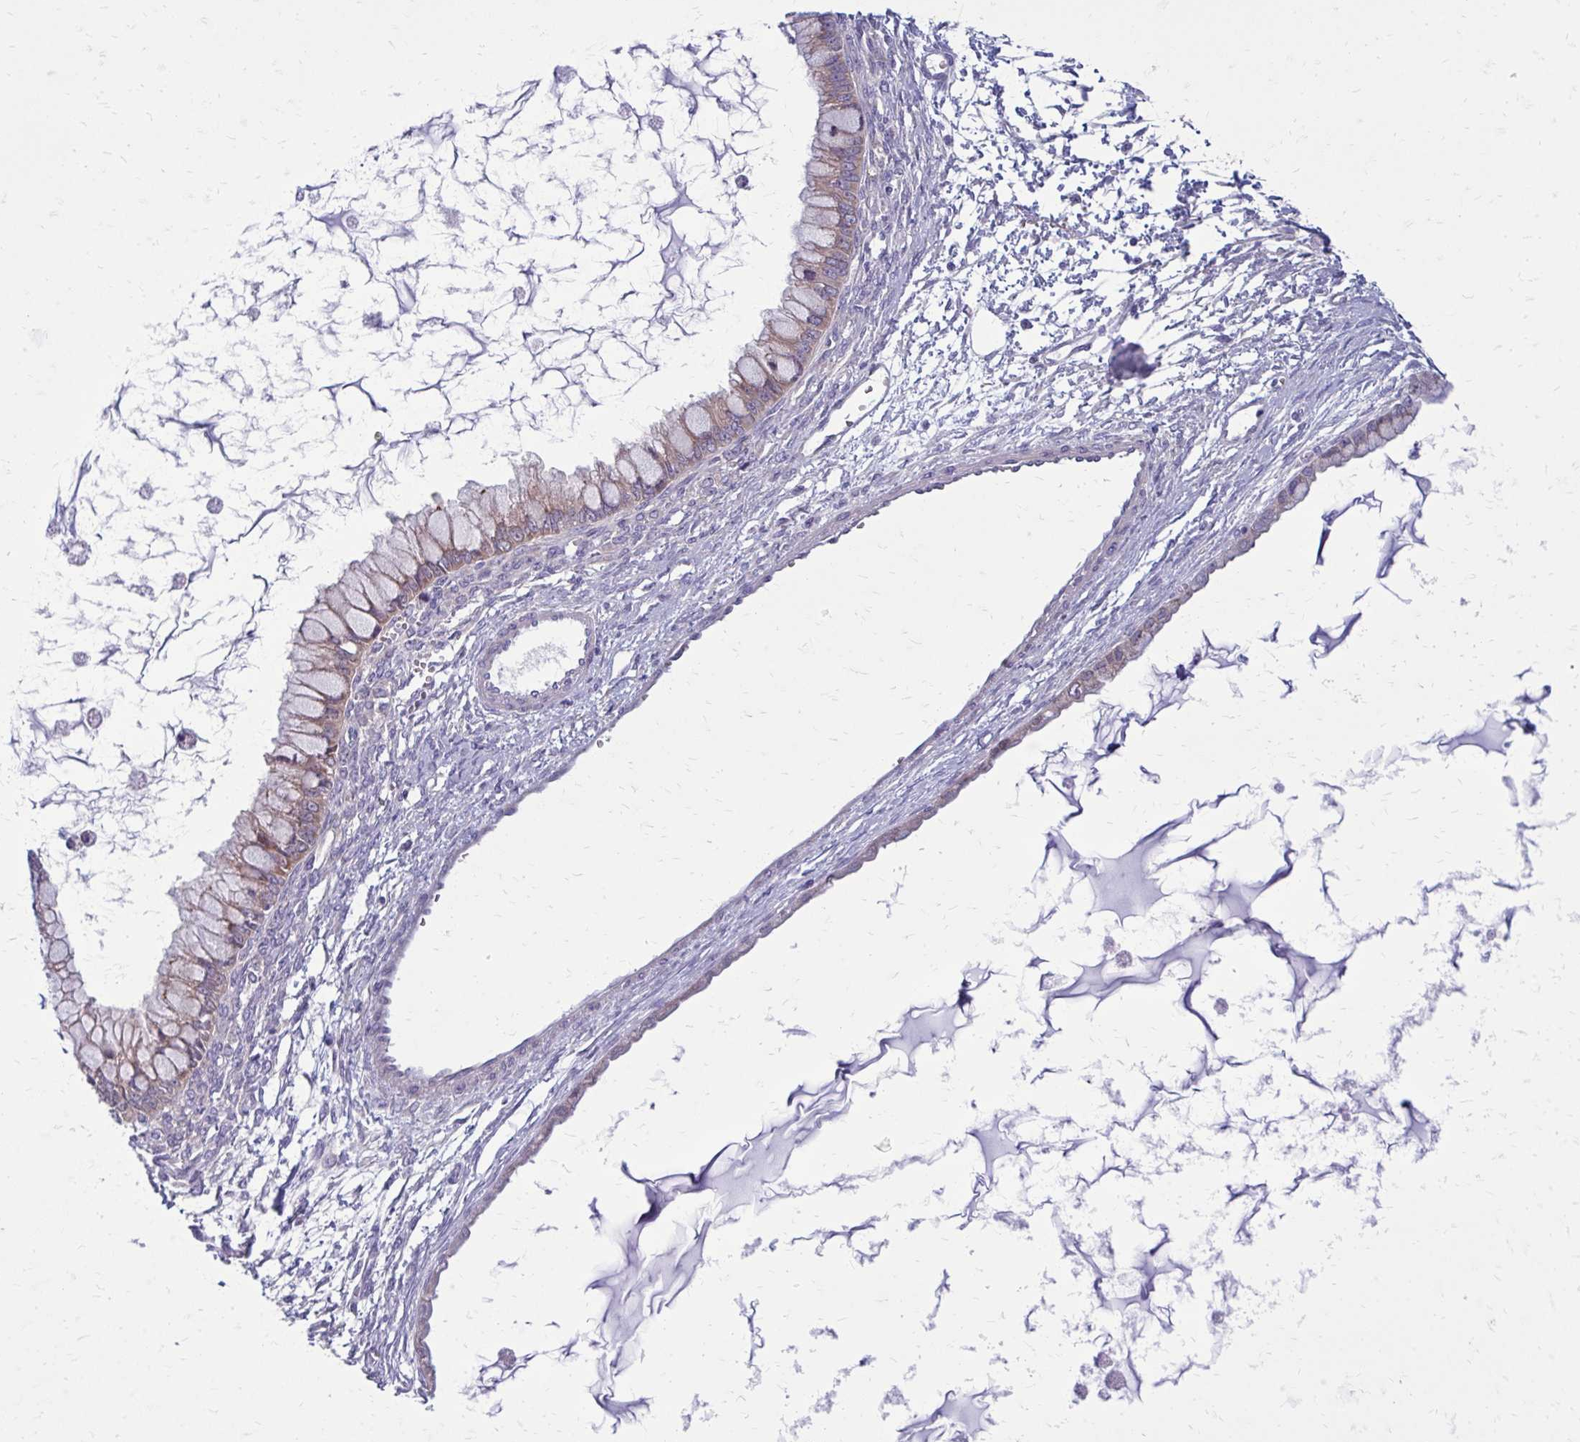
{"staining": {"intensity": "weak", "quantity": "25%-75%", "location": "cytoplasmic/membranous"}, "tissue": "ovarian cancer", "cell_type": "Tumor cells", "image_type": "cancer", "snomed": [{"axis": "morphology", "description": "Cystadenocarcinoma, mucinous, NOS"}, {"axis": "topography", "description": "Ovary"}], "caption": "High-power microscopy captured an immunohistochemistry (IHC) histopathology image of ovarian cancer (mucinous cystadenocarcinoma), revealing weak cytoplasmic/membranous expression in about 25%-75% of tumor cells.", "gene": "GIGYF2", "patient": {"sex": "female", "age": 34}}